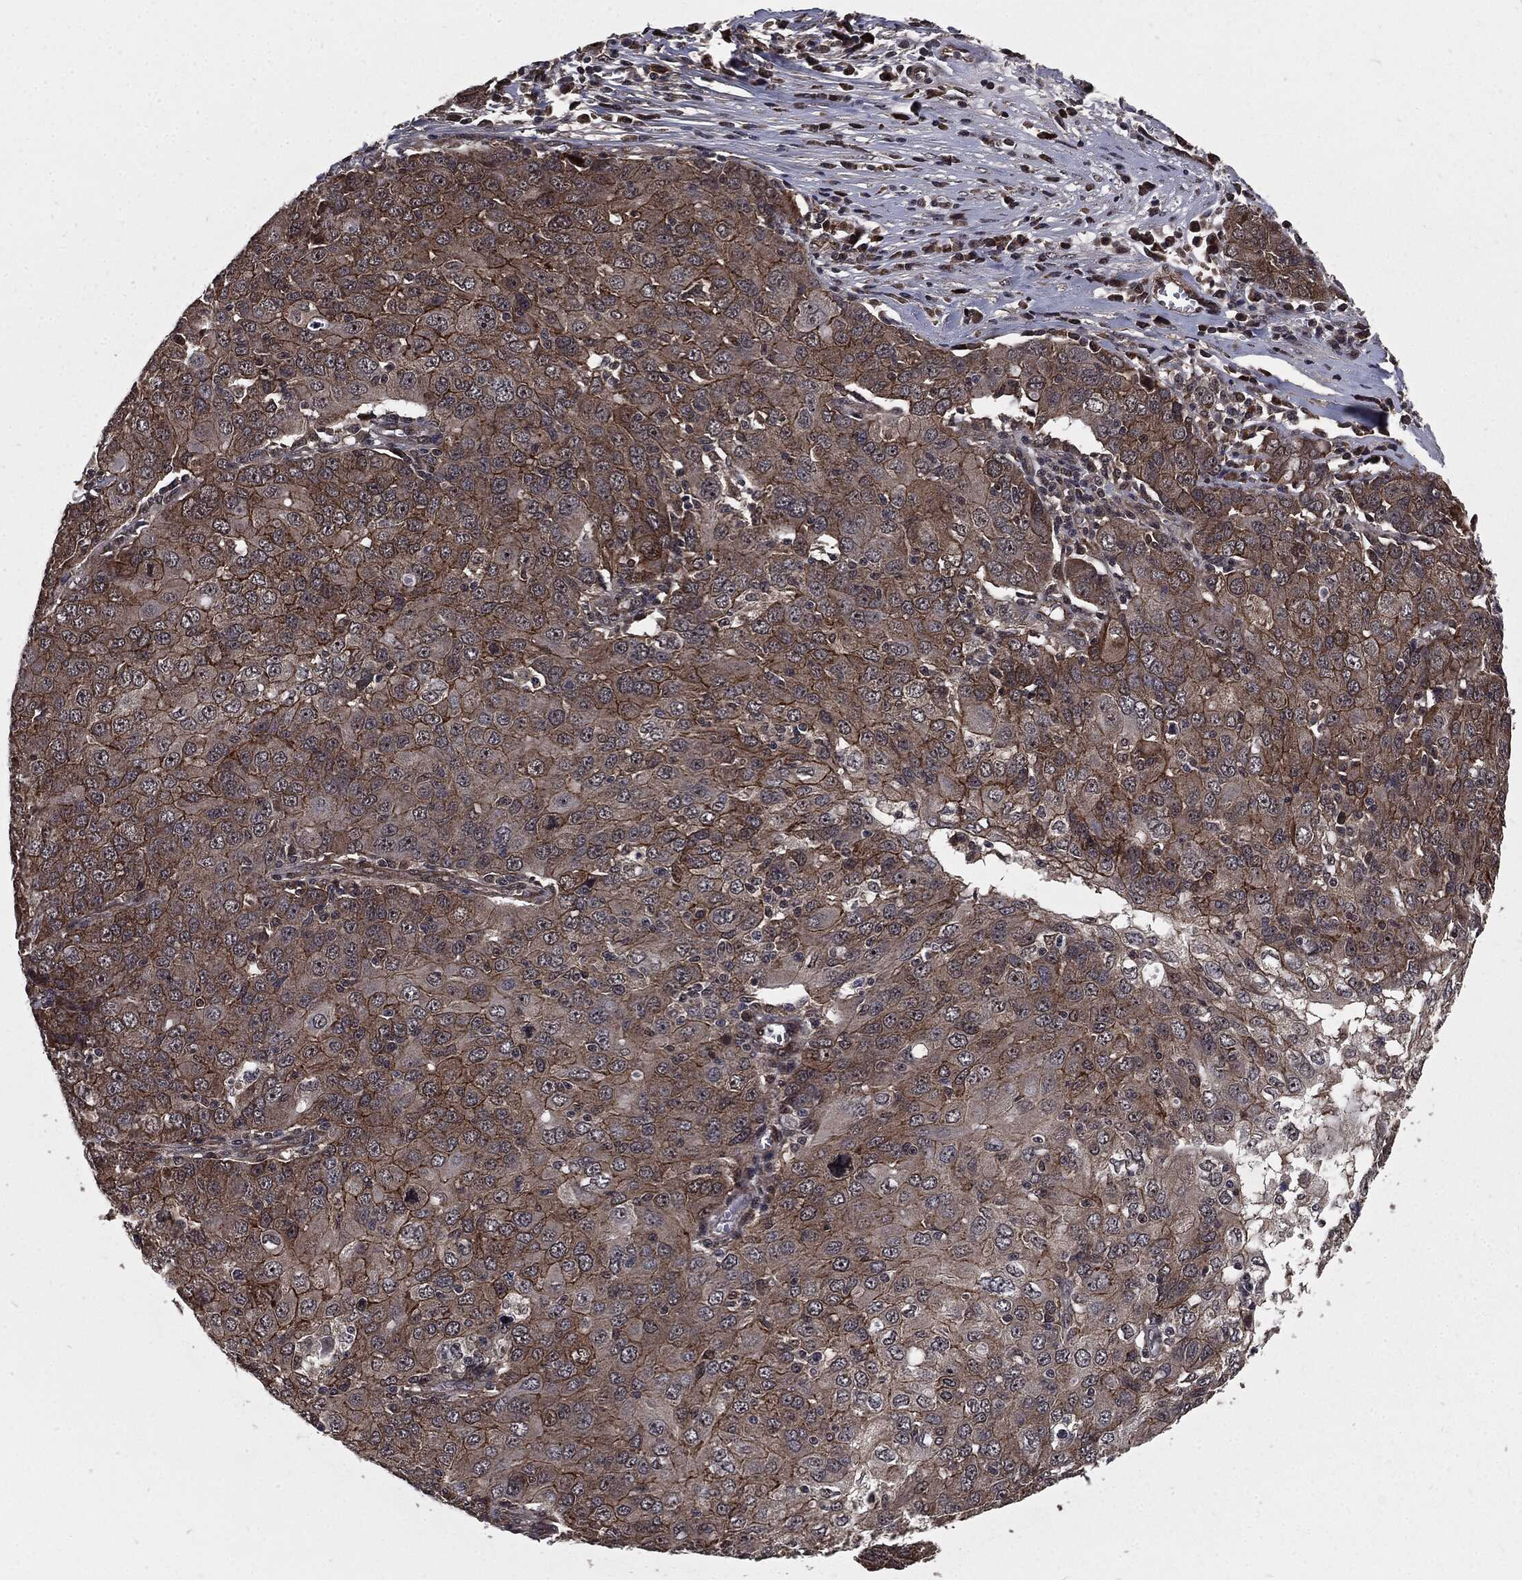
{"staining": {"intensity": "moderate", "quantity": "25%-75%", "location": "cytoplasmic/membranous"}, "tissue": "ovarian cancer", "cell_type": "Tumor cells", "image_type": "cancer", "snomed": [{"axis": "morphology", "description": "Carcinoma, endometroid"}, {"axis": "topography", "description": "Ovary"}], "caption": "Immunohistochemistry (IHC) (DAB (3,3'-diaminobenzidine)) staining of ovarian cancer exhibits moderate cytoplasmic/membranous protein expression in approximately 25%-75% of tumor cells.", "gene": "PTPA", "patient": {"sex": "female", "age": 50}}